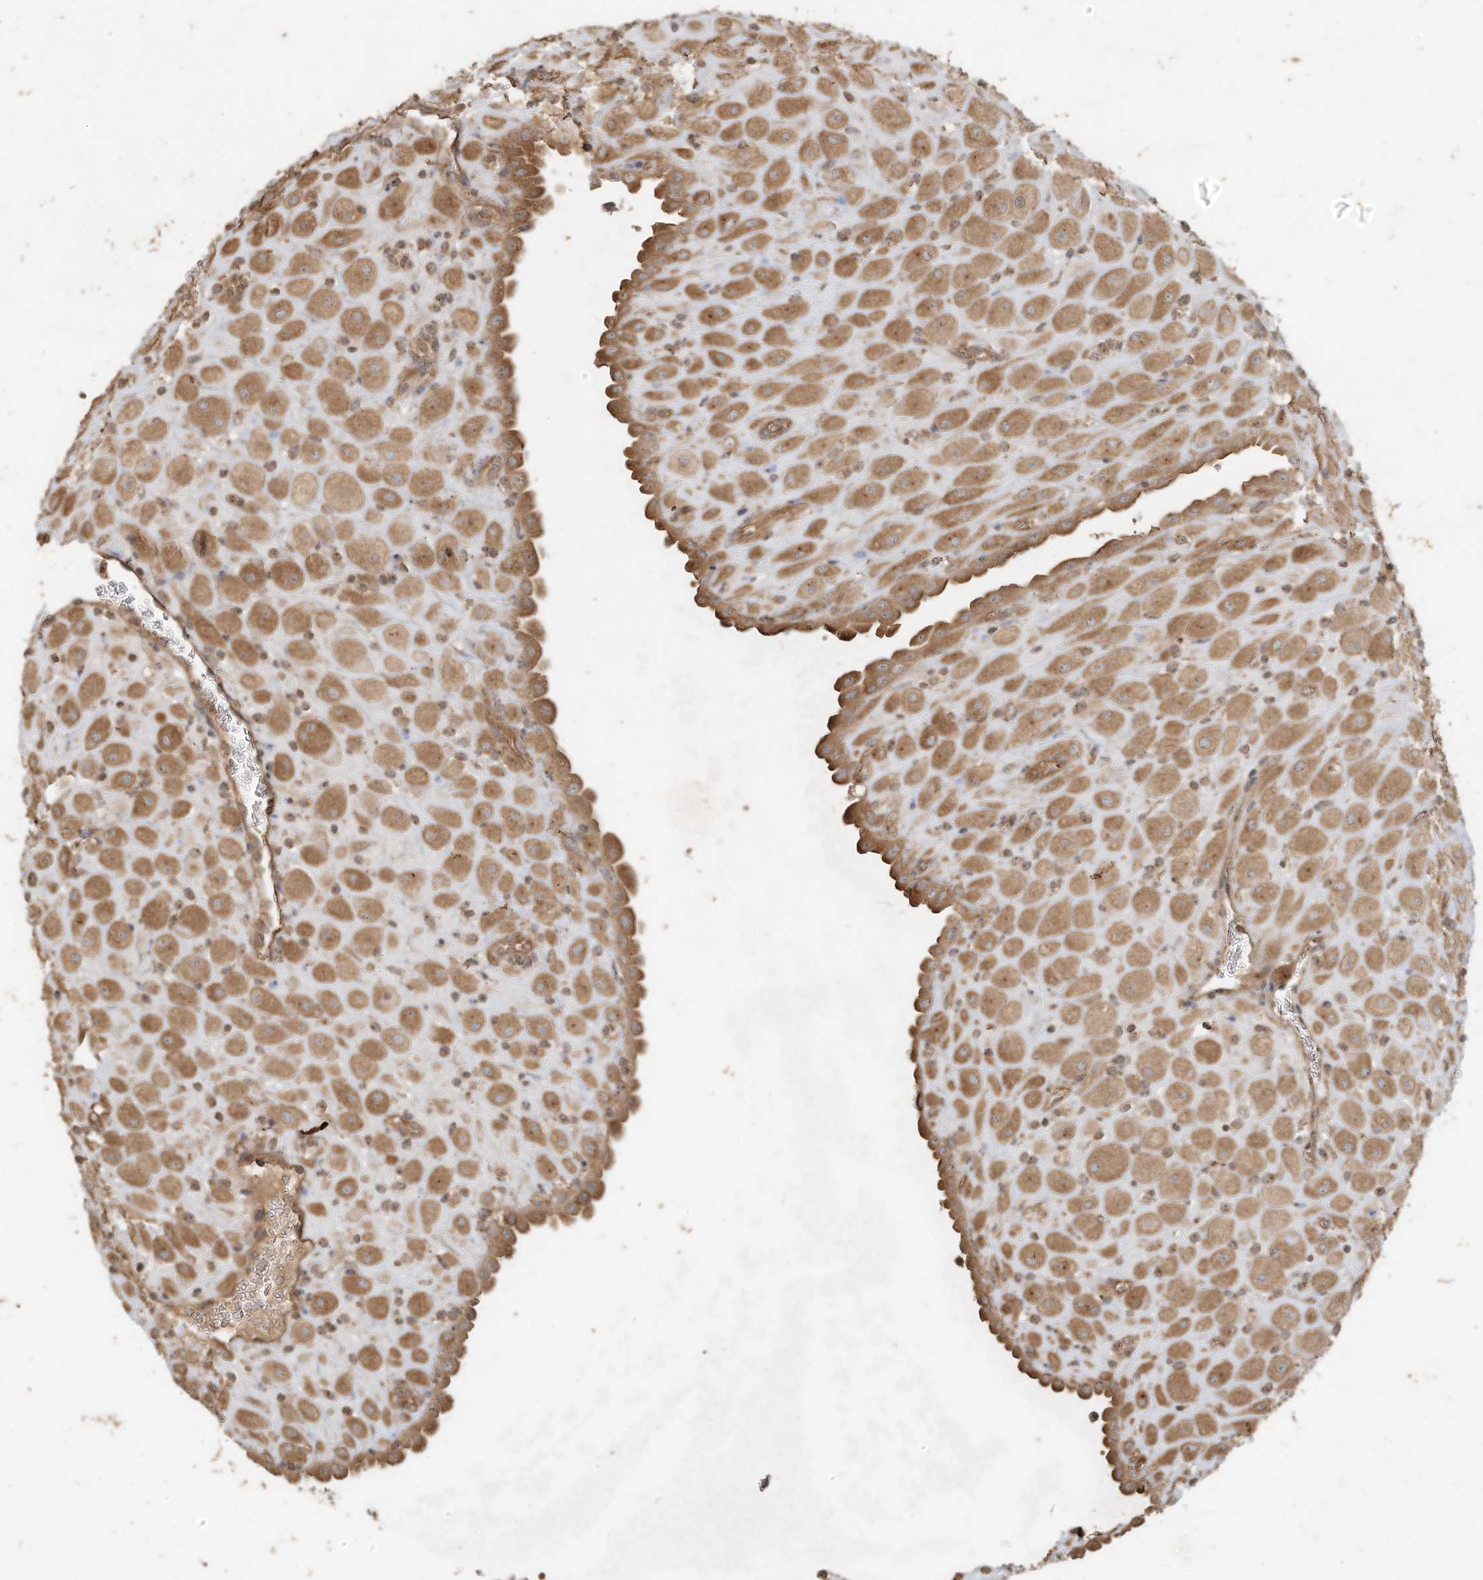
{"staining": {"intensity": "moderate", "quantity": ">75%", "location": "cytoplasmic/membranous"}, "tissue": "placenta", "cell_type": "Decidual cells", "image_type": "normal", "snomed": [{"axis": "morphology", "description": "Normal tissue, NOS"}, {"axis": "topography", "description": "Placenta"}], "caption": "This micrograph exhibits benign placenta stained with IHC to label a protein in brown. The cytoplasmic/membranous of decidual cells show moderate positivity for the protein. Nuclei are counter-stained blue.", "gene": "DYNC1I2", "patient": {"sex": "female", "age": 35}}